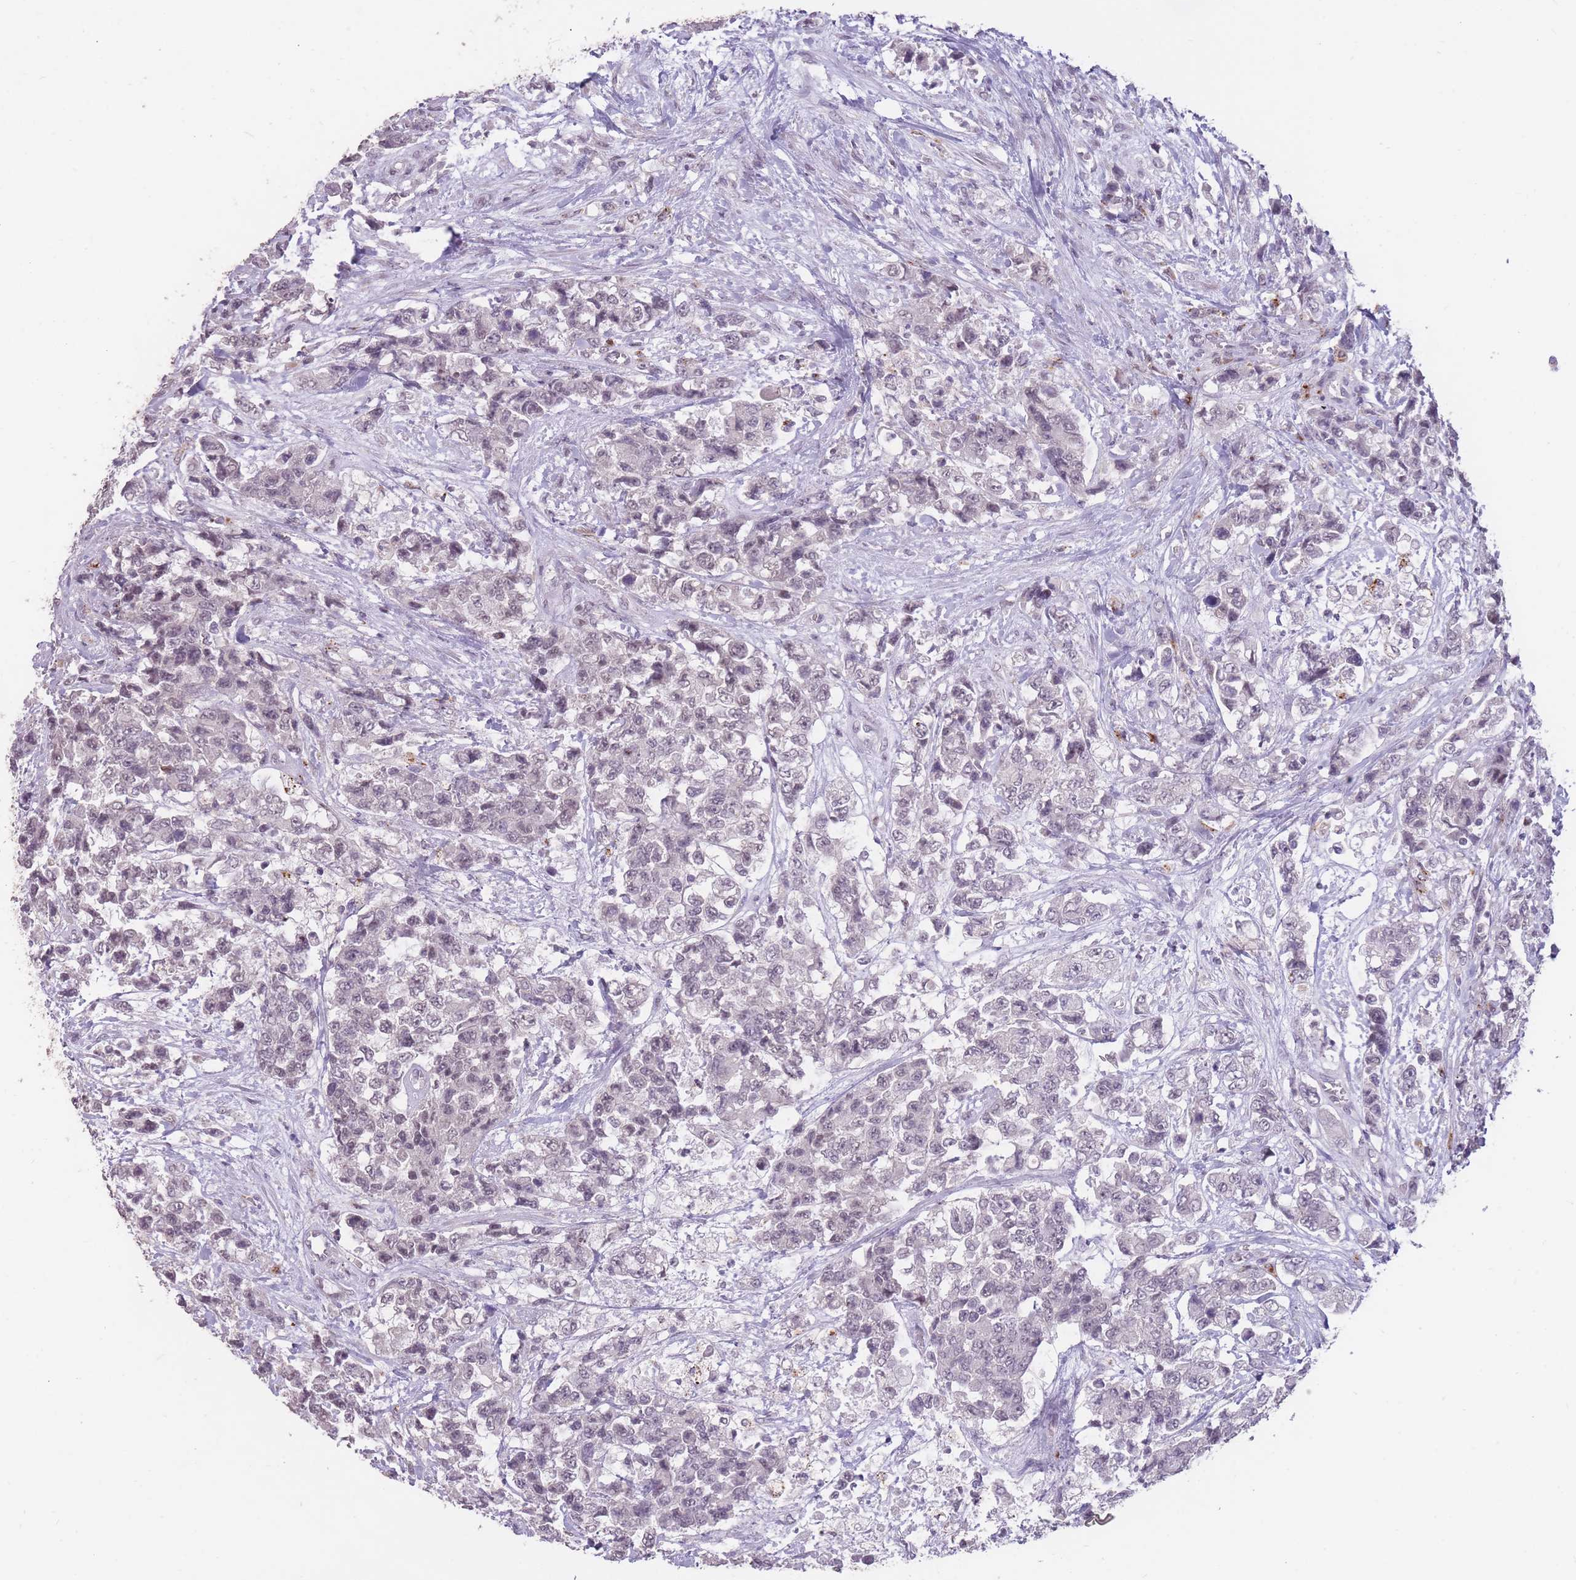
{"staining": {"intensity": "negative", "quantity": "none", "location": "none"}, "tissue": "urothelial cancer", "cell_type": "Tumor cells", "image_type": "cancer", "snomed": [{"axis": "morphology", "description": "Urothelial carcinoma, High grade"}, {"axis": "topography", "description": "Urinary bladder"}], "caption": "Tumor cells show no significant positivity in urothelial cancer.", "gene": "HNRNPUL1", "patient": {"sex": "female", "age": 78}}